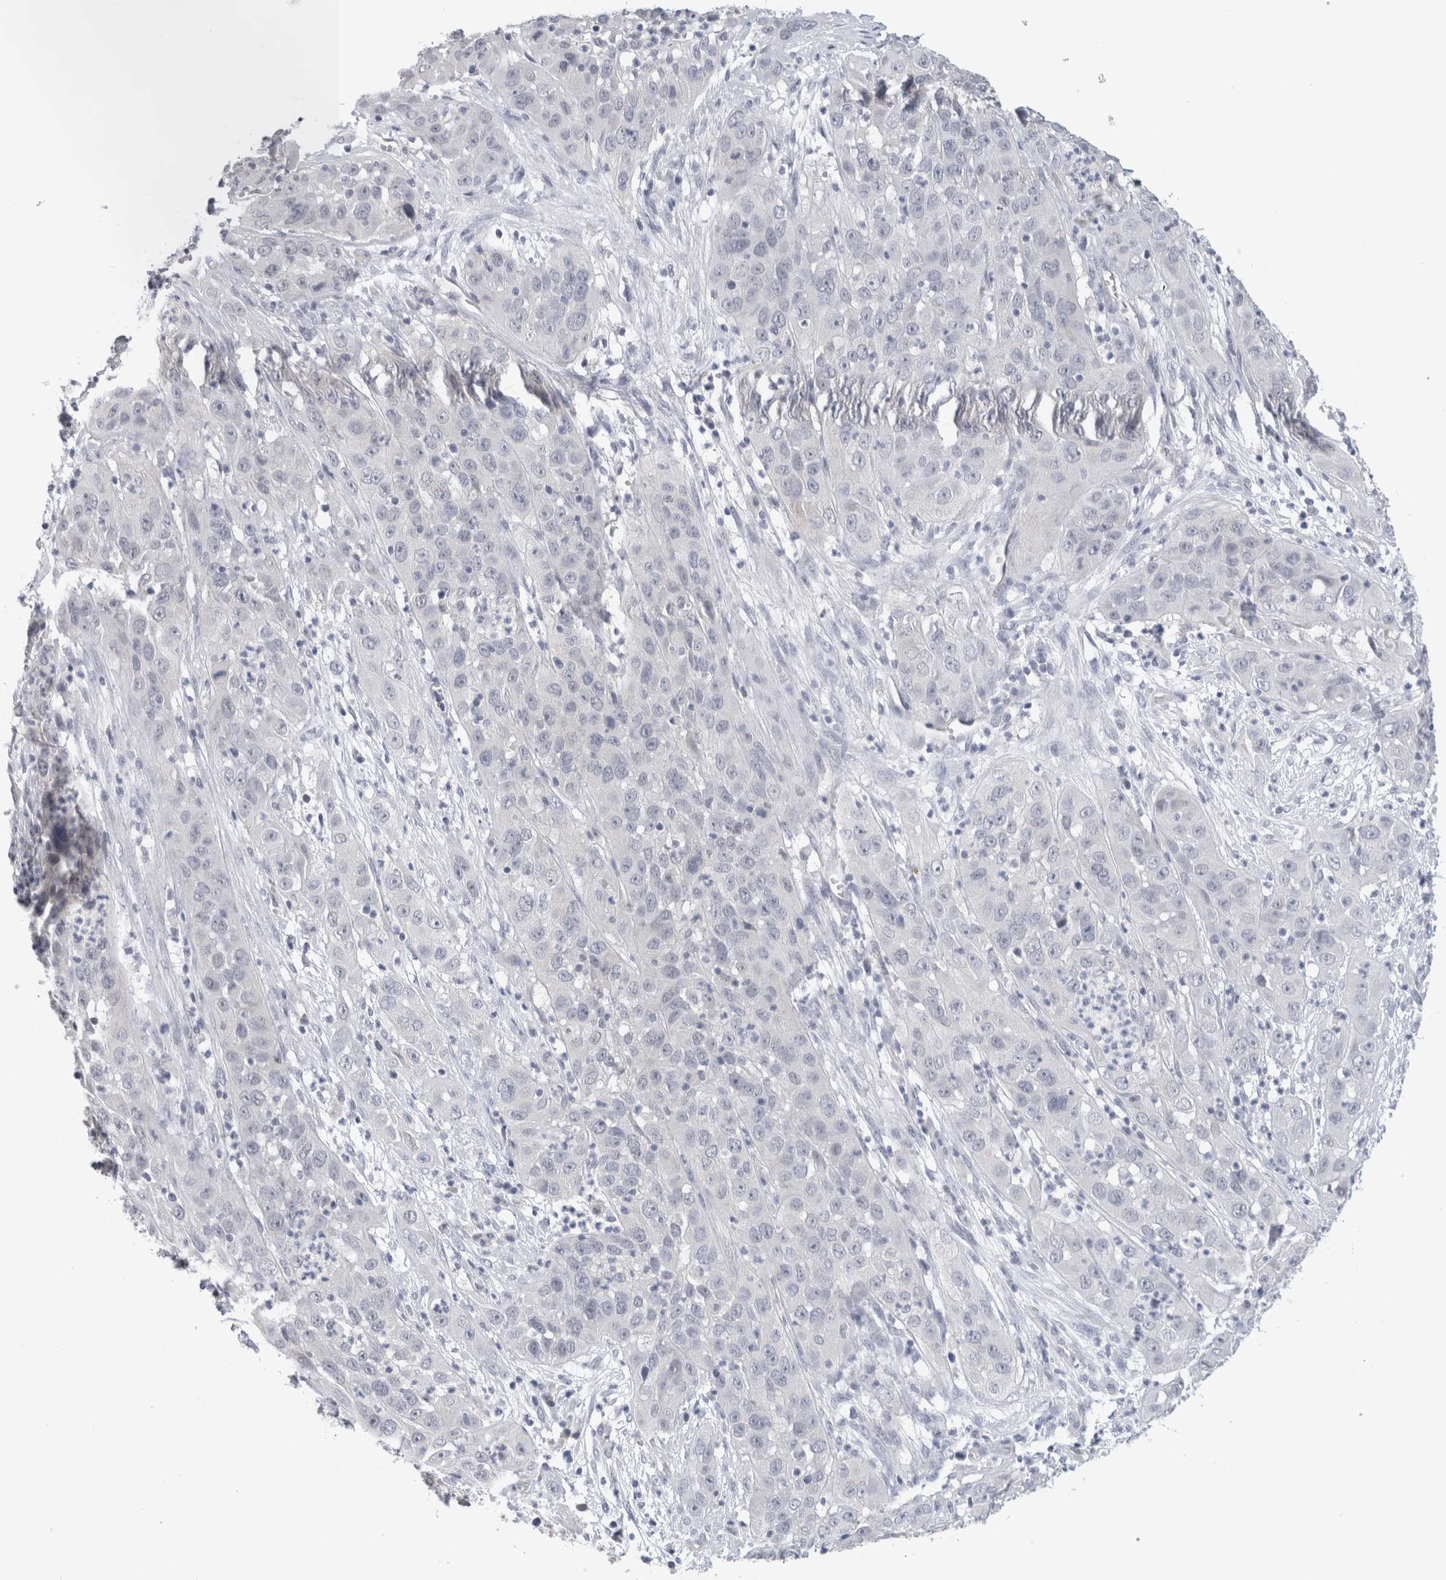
{"staining": {"intensity": "negative", "quantity": "none", "location": "none"}, "tissue": "cervical cancer", "cell_type": "Tumor cells", "image_type": "cancer", "snomed": [{"axis": "morphology", "description": "Squamous cell carcinoma, NOS"}, {"axis": "topography", "description": "Cervix"}], "caption": "IHC photomicrograph of human cervical squamous cell carcinoma stained for a protein (brown), which demonstrates no expression in tumor cells.", "gene": "TONSL", "patient": {"sex": "female", "age": 32}}